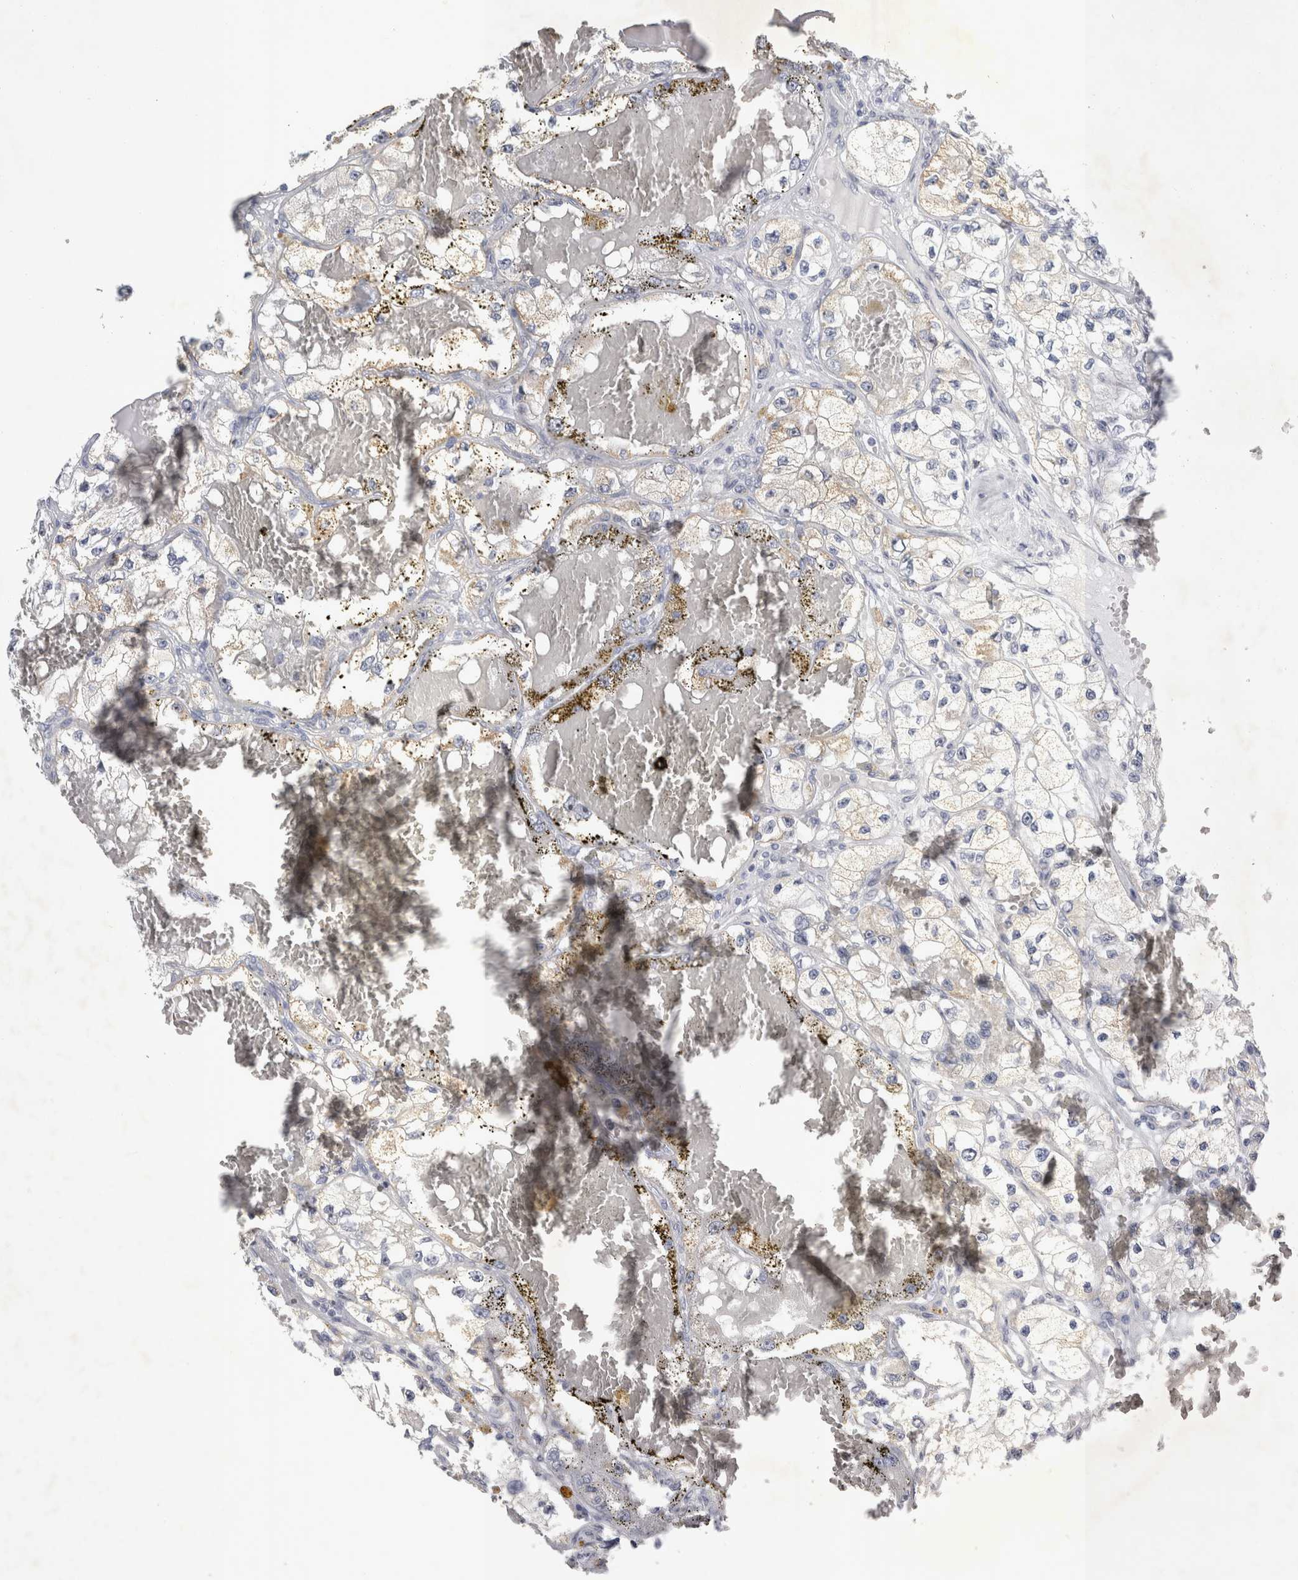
{"staining": {"intensity": "weak", "quantity": "<25%", "location": "cytoplasmic/membranous"}, "tissue": "renal cancer", "cell_type": "Tumor cells", "image_type": "cancer", "snomed": [{"axis": "morphology", "description": "Adenocarcinoma, NOS"}, {"axis": "topography", "description": "Kidney"}], "caption": "IHC of human adenocarcinoma (renal) exhibits no expression in tumor cells.", "gene": "FXYD7", "patient": {"sex": "female", "age": 57}}